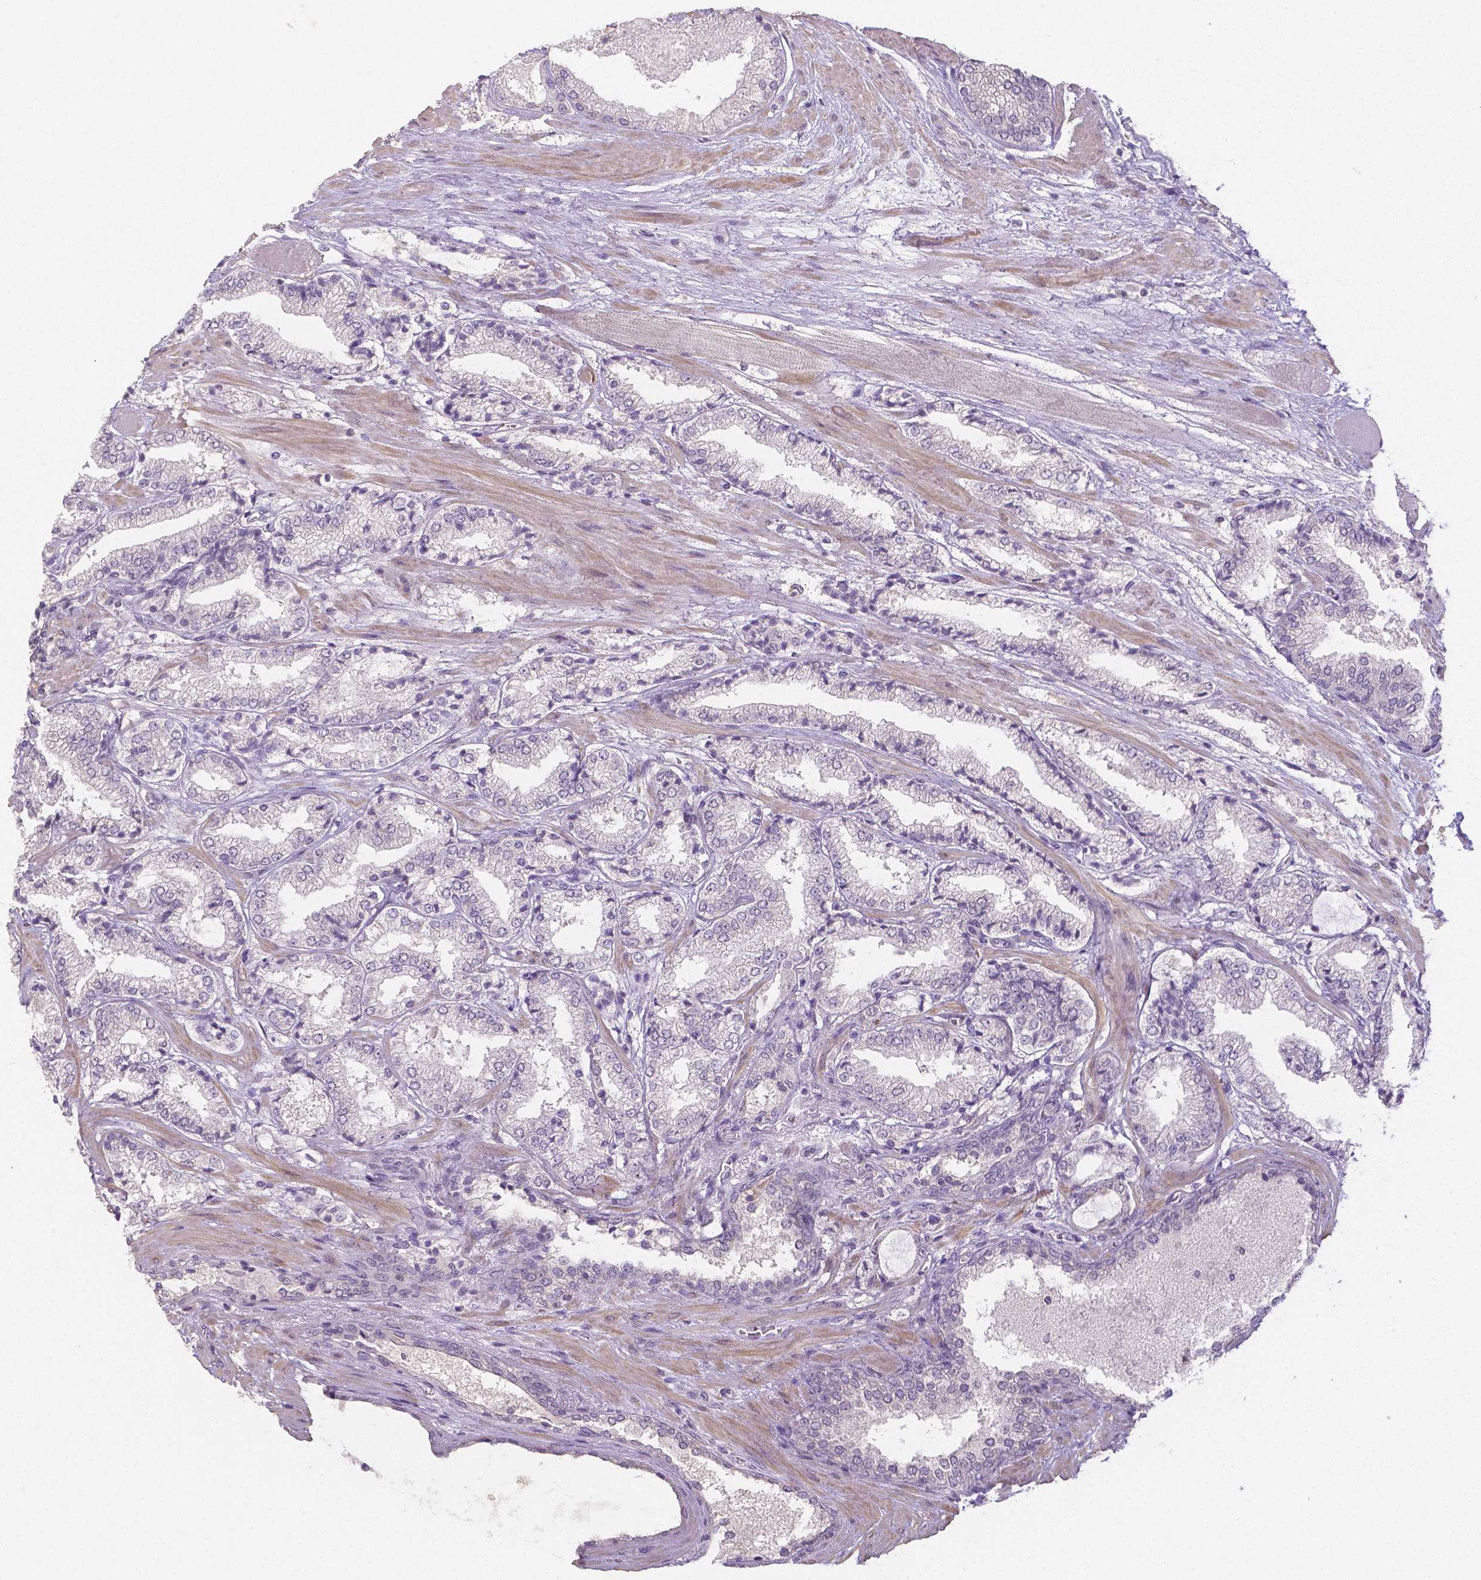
{"staining": {"intensity": "negative", "quantity": "none", "location": "none"}, "tissue": "prostate cancer", "cell_type": "Tumor cells", "image_type": "cancer", "snomed": [{"axis": "morphology", "description": "Adenocarcinoma, High grade"}, {"axis": "topography", "description": "Prostate"}], "caption": "The histopathology image exhibits no significant staining in tumor cells of adenocarcinoma (high-grade) (prostate).", "gene": "CRMP1", "patient": {"sex": "male", "age": 64}}